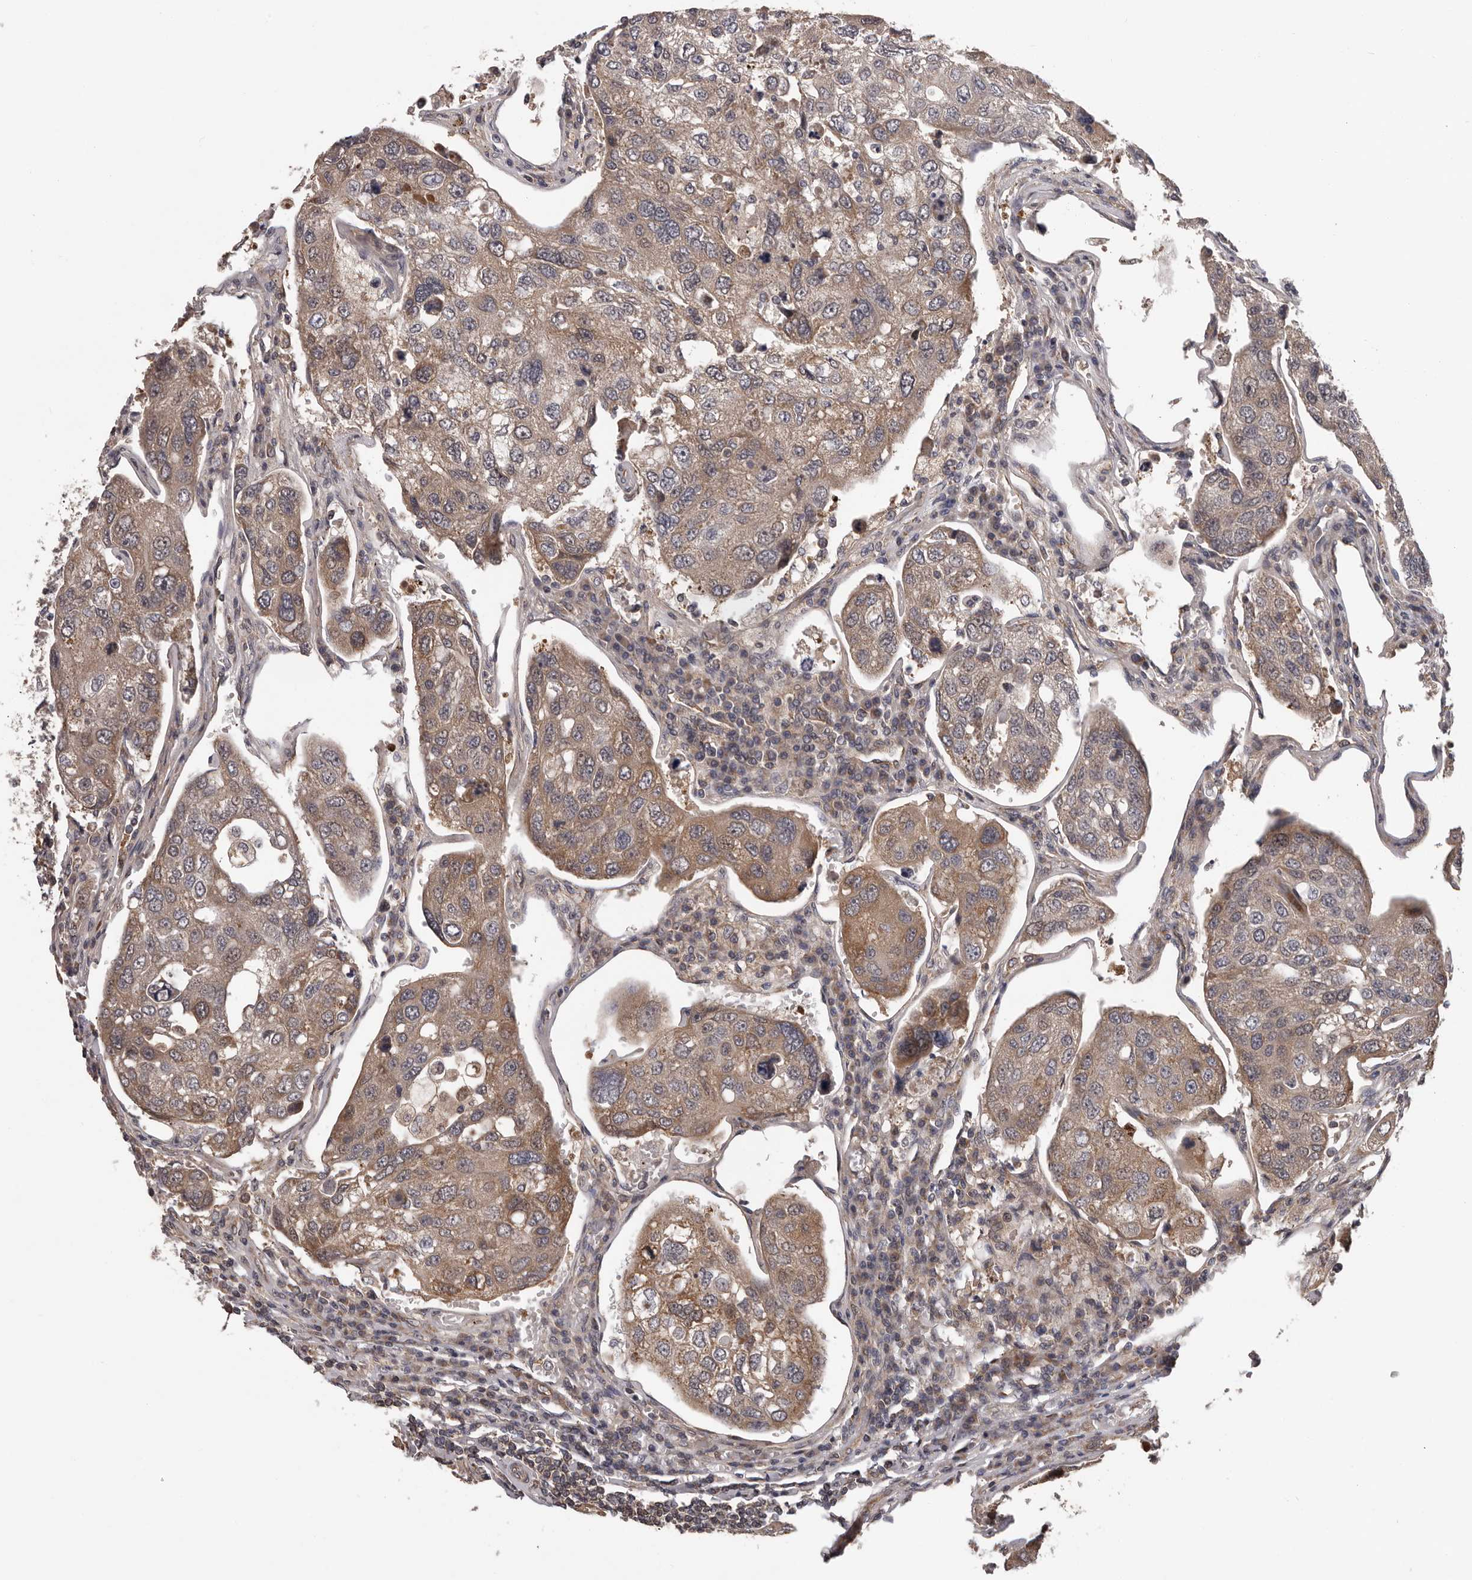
{"staining": {"intensity": "moderate", "quantity": ">75%", "location": "cytoplasmic/membranous"}, "tissue": "urothelial cancer", "cell_type": "Tumor cells", "image_type": "cancer", "snomed": [{"axis": "morphology", "description": "Urothelial carcinoma, High grade"}, {"axis": "topography", "description": "Lymph node"}, {"axis": "topography", "description": "Urinary bladder"}], "caption": "A micrograph of human urothelial carcinoma (high-grade) stained for a protein displays moderate cytoplasmic/membranous brown staining in tumor cells.", "gene": "VPS37A", "patient": {"sex": "male", "age": 51}}